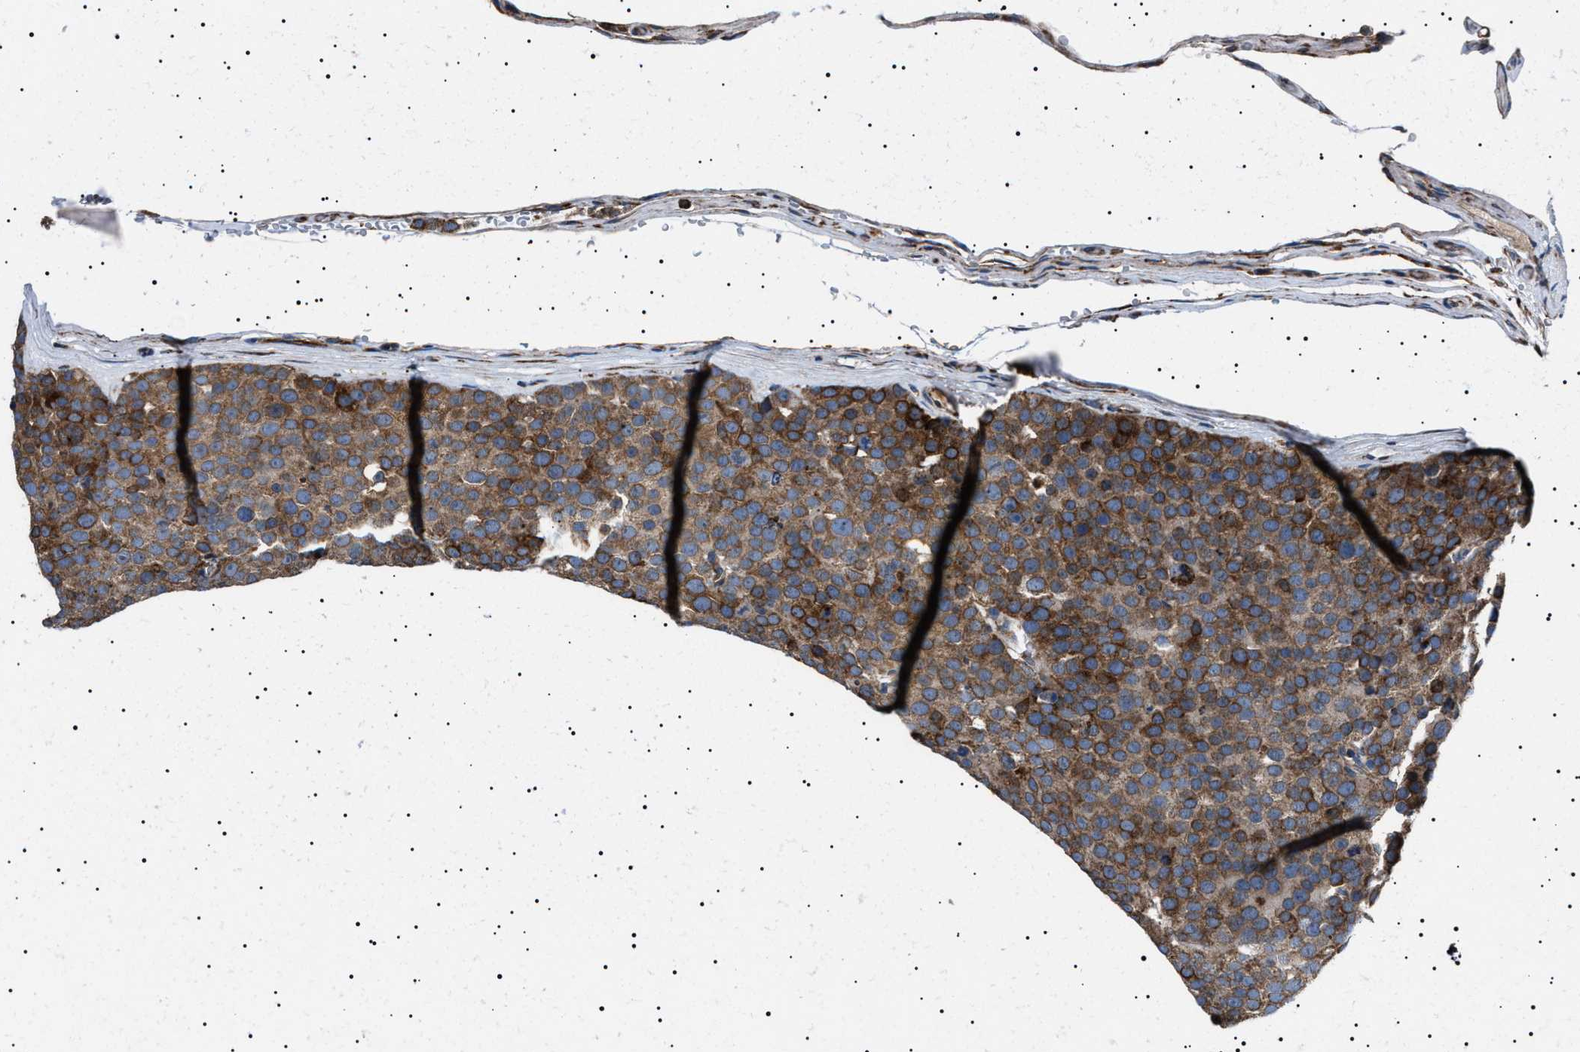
{"staining": {"intensity": "moderate", "quantity": ">75%", "location": "cytoplasmic/membranous"}, "tissue": "testis cancer", "cell_type": "Tumor cells", "image_type": "cancer", "snomed": [{"axis": "morphology", "description": "Seminoma, NOS"}, {"axis": "topography", "description": "Testis"}], "caption": "DAB (3,3'-diaminobenzidine) immunohistochemical staining of testis cancer (seminoma) exhibits moderate cytoplasmic/membranous protein positivity in approximately >75% of tumor cells.", "gene": "TOP1MT", "patient": {"sex": "male", "age": 71}}